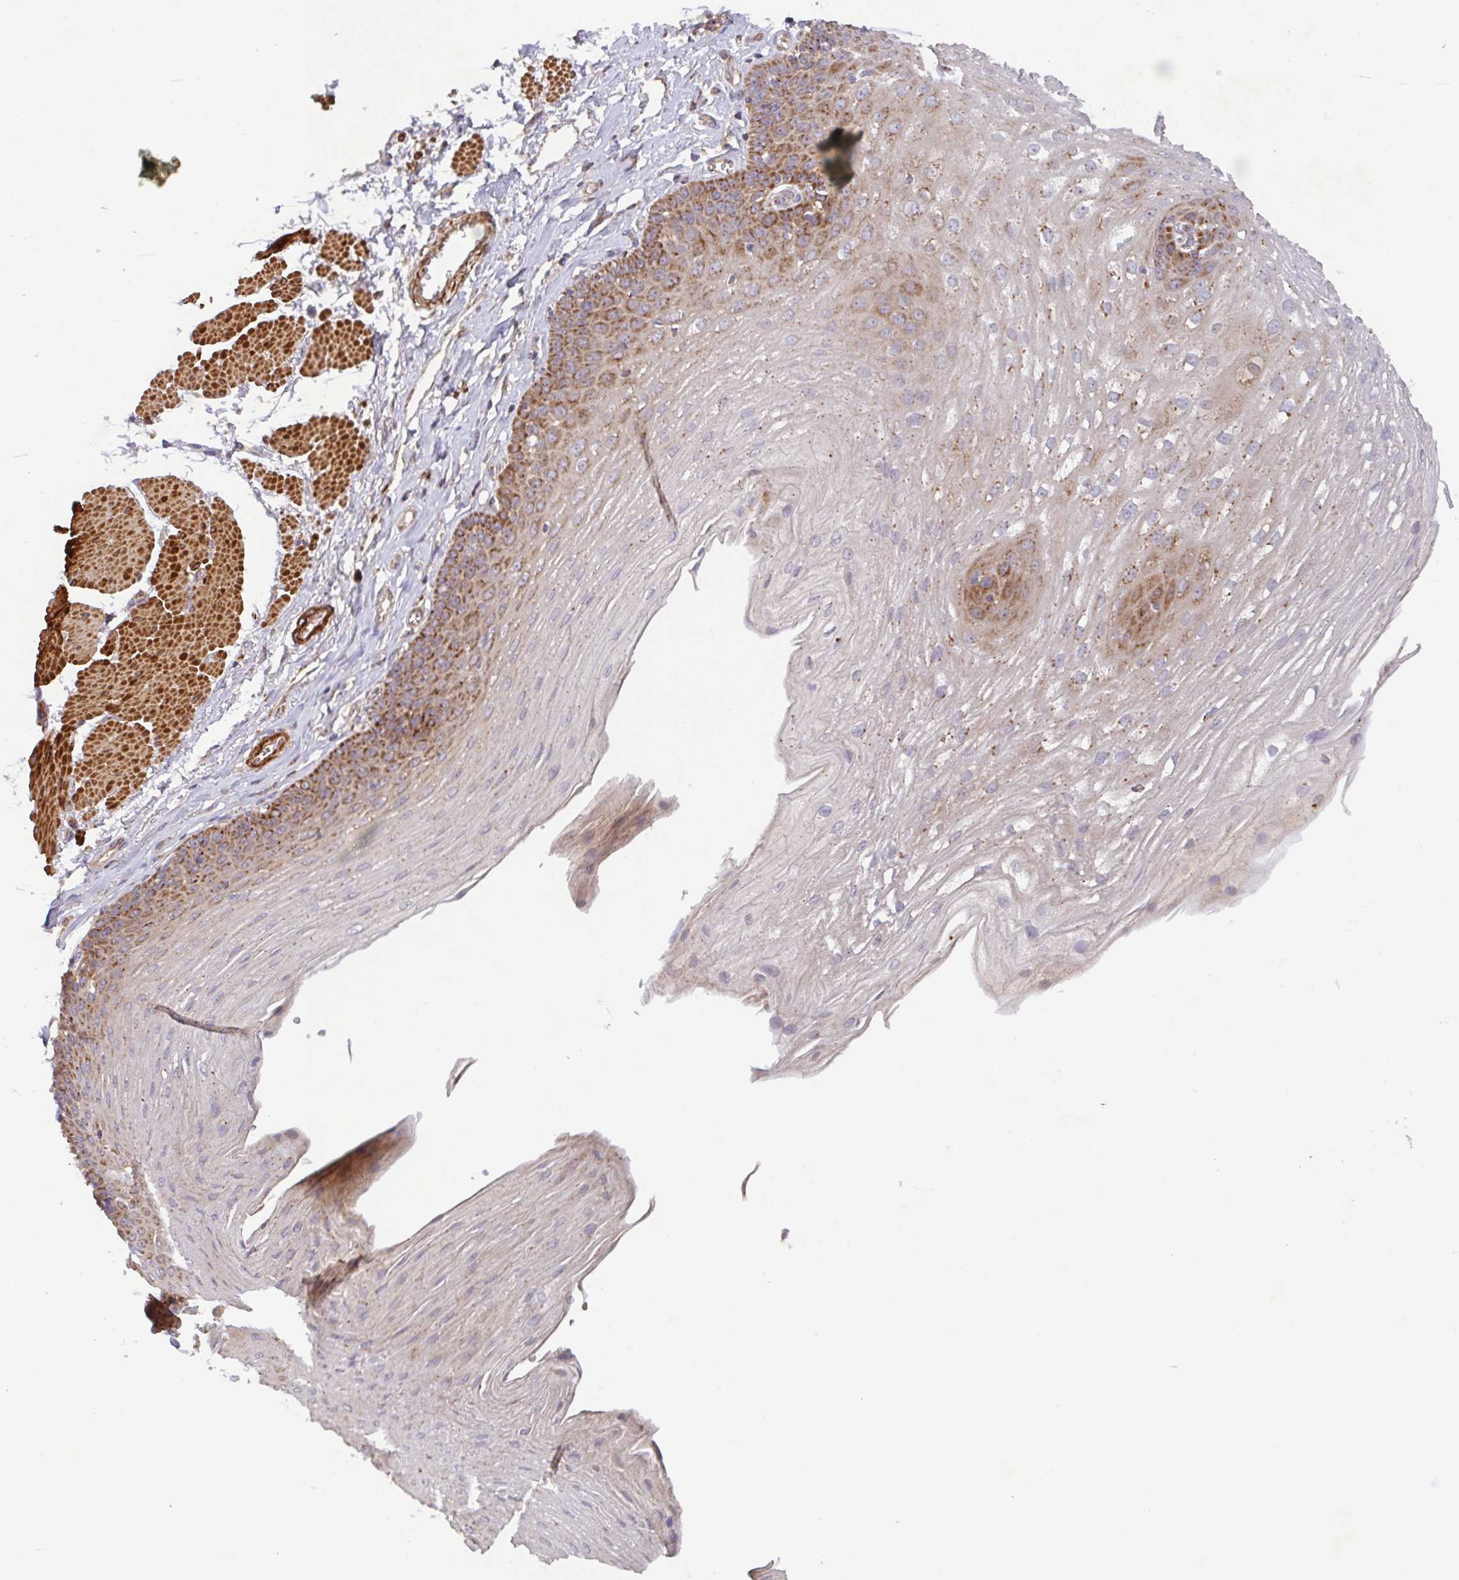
{"staining": {"intensity": "moderate", "quantity": "25%-75%", "location": "cytoplasmic/membranous"}, "tissue": "esophagus", "cell_type": "Squamous epithelial cells", "image_type": "normal", "snomed": [{"axis": "morphology", "description": "Normal tissue, NOS"}, {"axis": "topography", "description": "Esophagus"}], "caption": "Squamous epithelial cells demonstrate moderate cytoplasmic/membranous positivity in approximately 25%-75% of cells in benign esophagus. The staining was performed using DAB (3,3'-diaminobenzidine), with brown indicating positive protein expression. Nuclei are stained blue with hematoxylin.", "gene": "TM9SF4", "patient": {"sex": "female", "age": 81}}